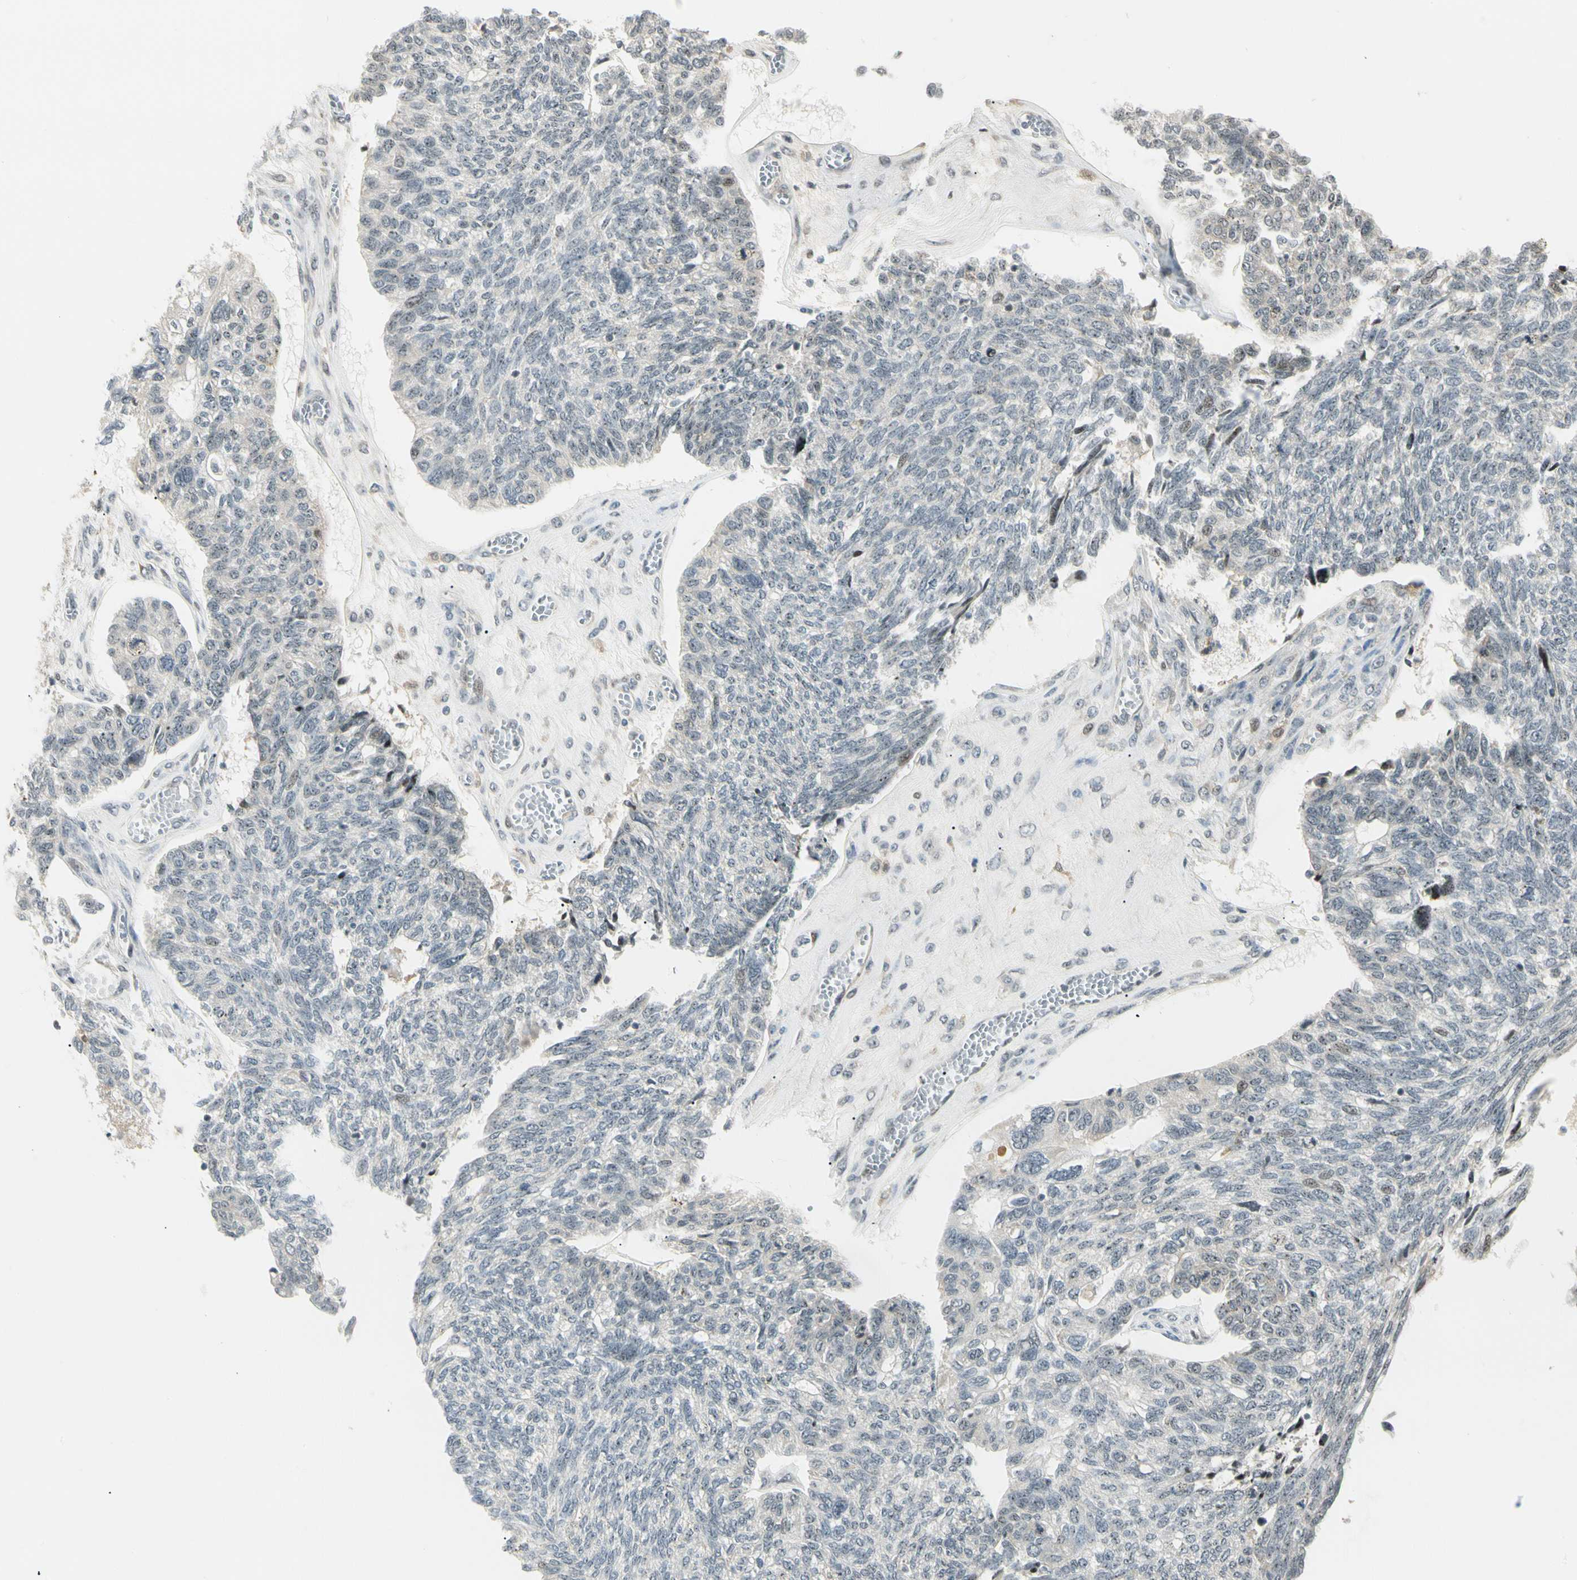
{"staining": {"intensity": "negative", "quantity": "none", "location": "none"}, "tissue": "ovarian cancer", "cell_type": "Tumor cells", "image_type": "cancer", "snomed": [{"axis": "morphology", "description": "Cystadenocarcinoma, serous, NOS"}, {"axis": "topography", "description": "Ovary"}], "caption": "The micrograph displays no significant positivity in tumor cells of ovarian cancer (serous cystadenocarcinoma).", "gene": "FNDC3B", "patient": {"sex": "female", "age": 79}}